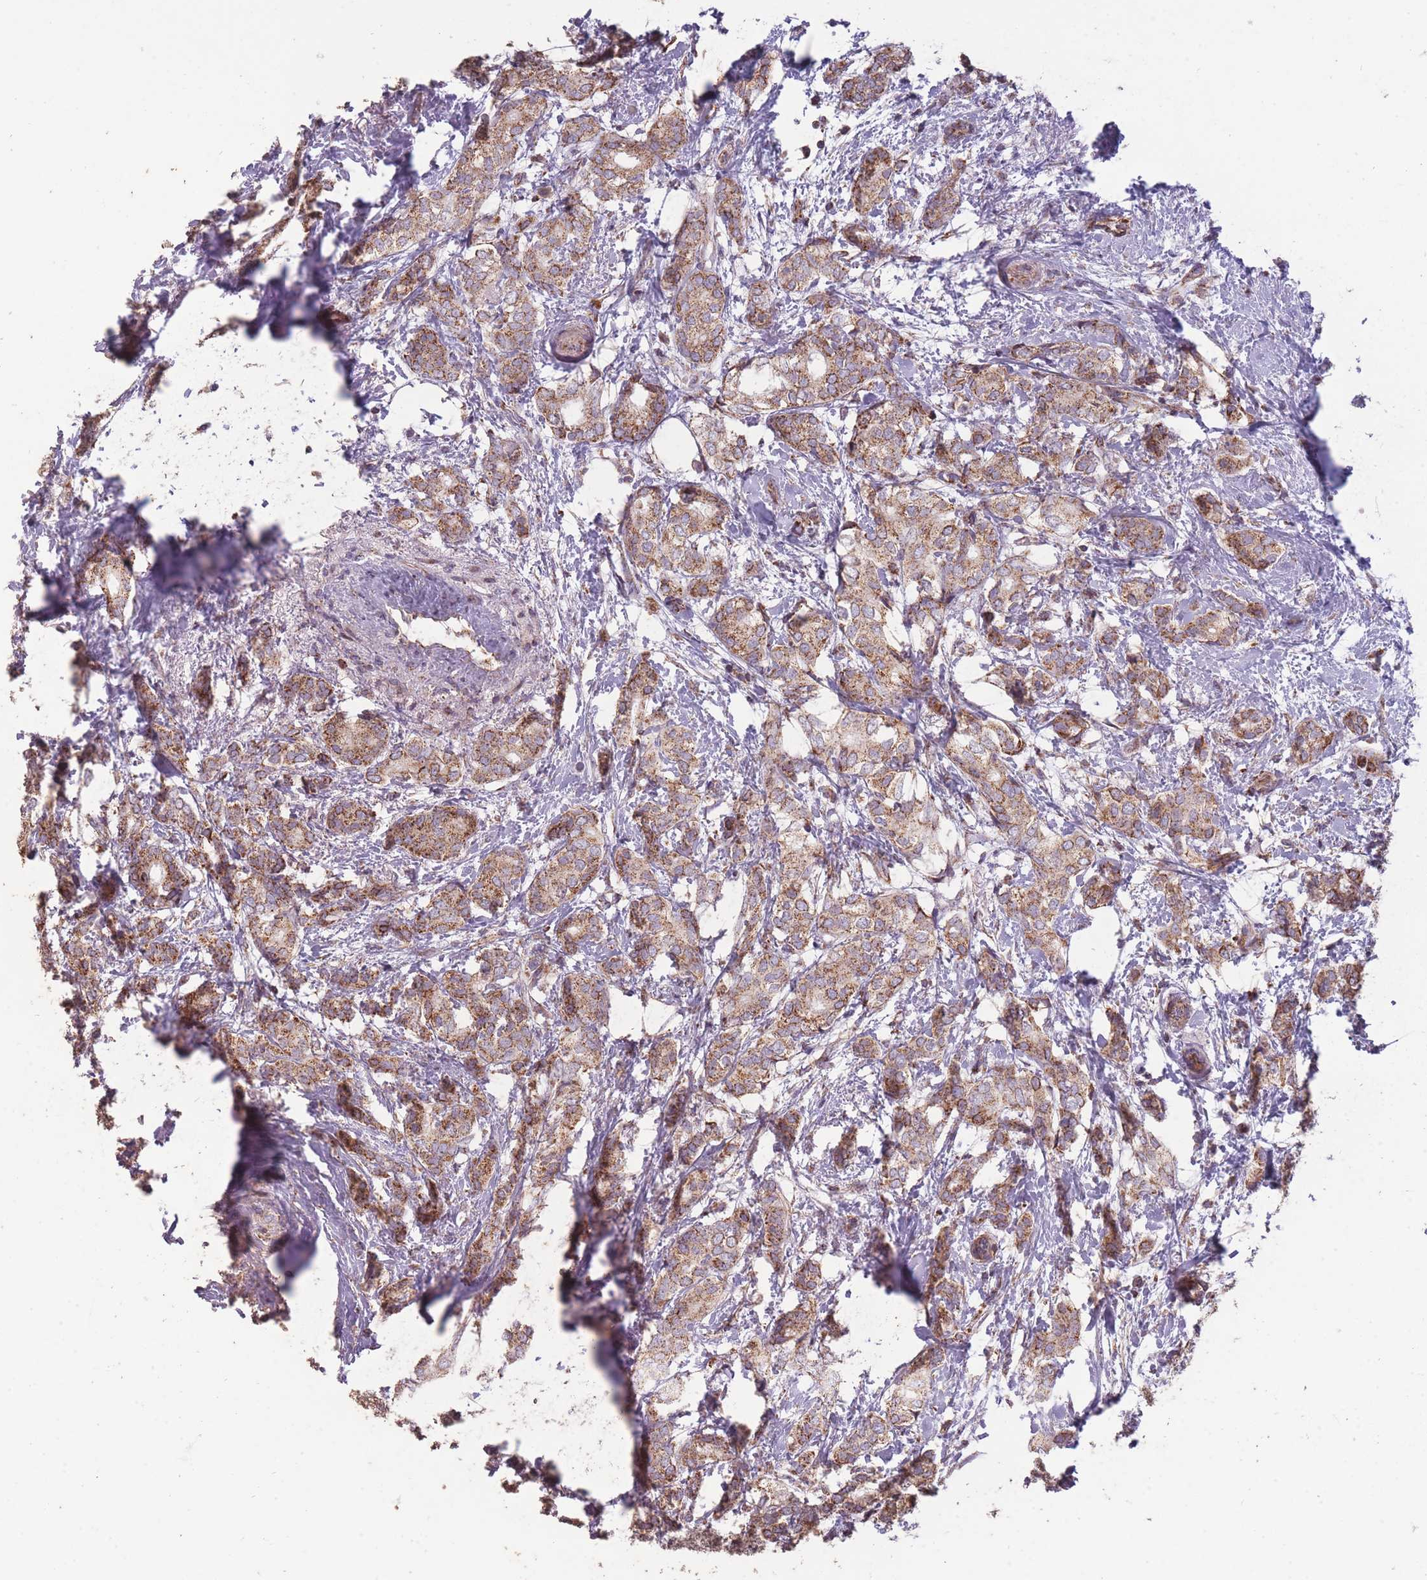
{"staining": {"intensity": "strong", "quantity": "25%-75%", "location": "cytoplasmic/membranous"}, "tissue": "breast cancer", "cell_type": "Tumor cells", "image_type": "cancer", "snomed": [{"axis": "morphology", "description": "Duct carcinoma"}, {"axis": "topography", "description": "Breast"}], "caption": "An IHC micrograph of neoplastic tissue is shown. Protein staining in brown highlights strong cytoplasmic/membranous positivity in breast intraductal carcinoma within tumor cells.", "gene": "CNOT8", "patient": {"sex": "female", "age": 73}}